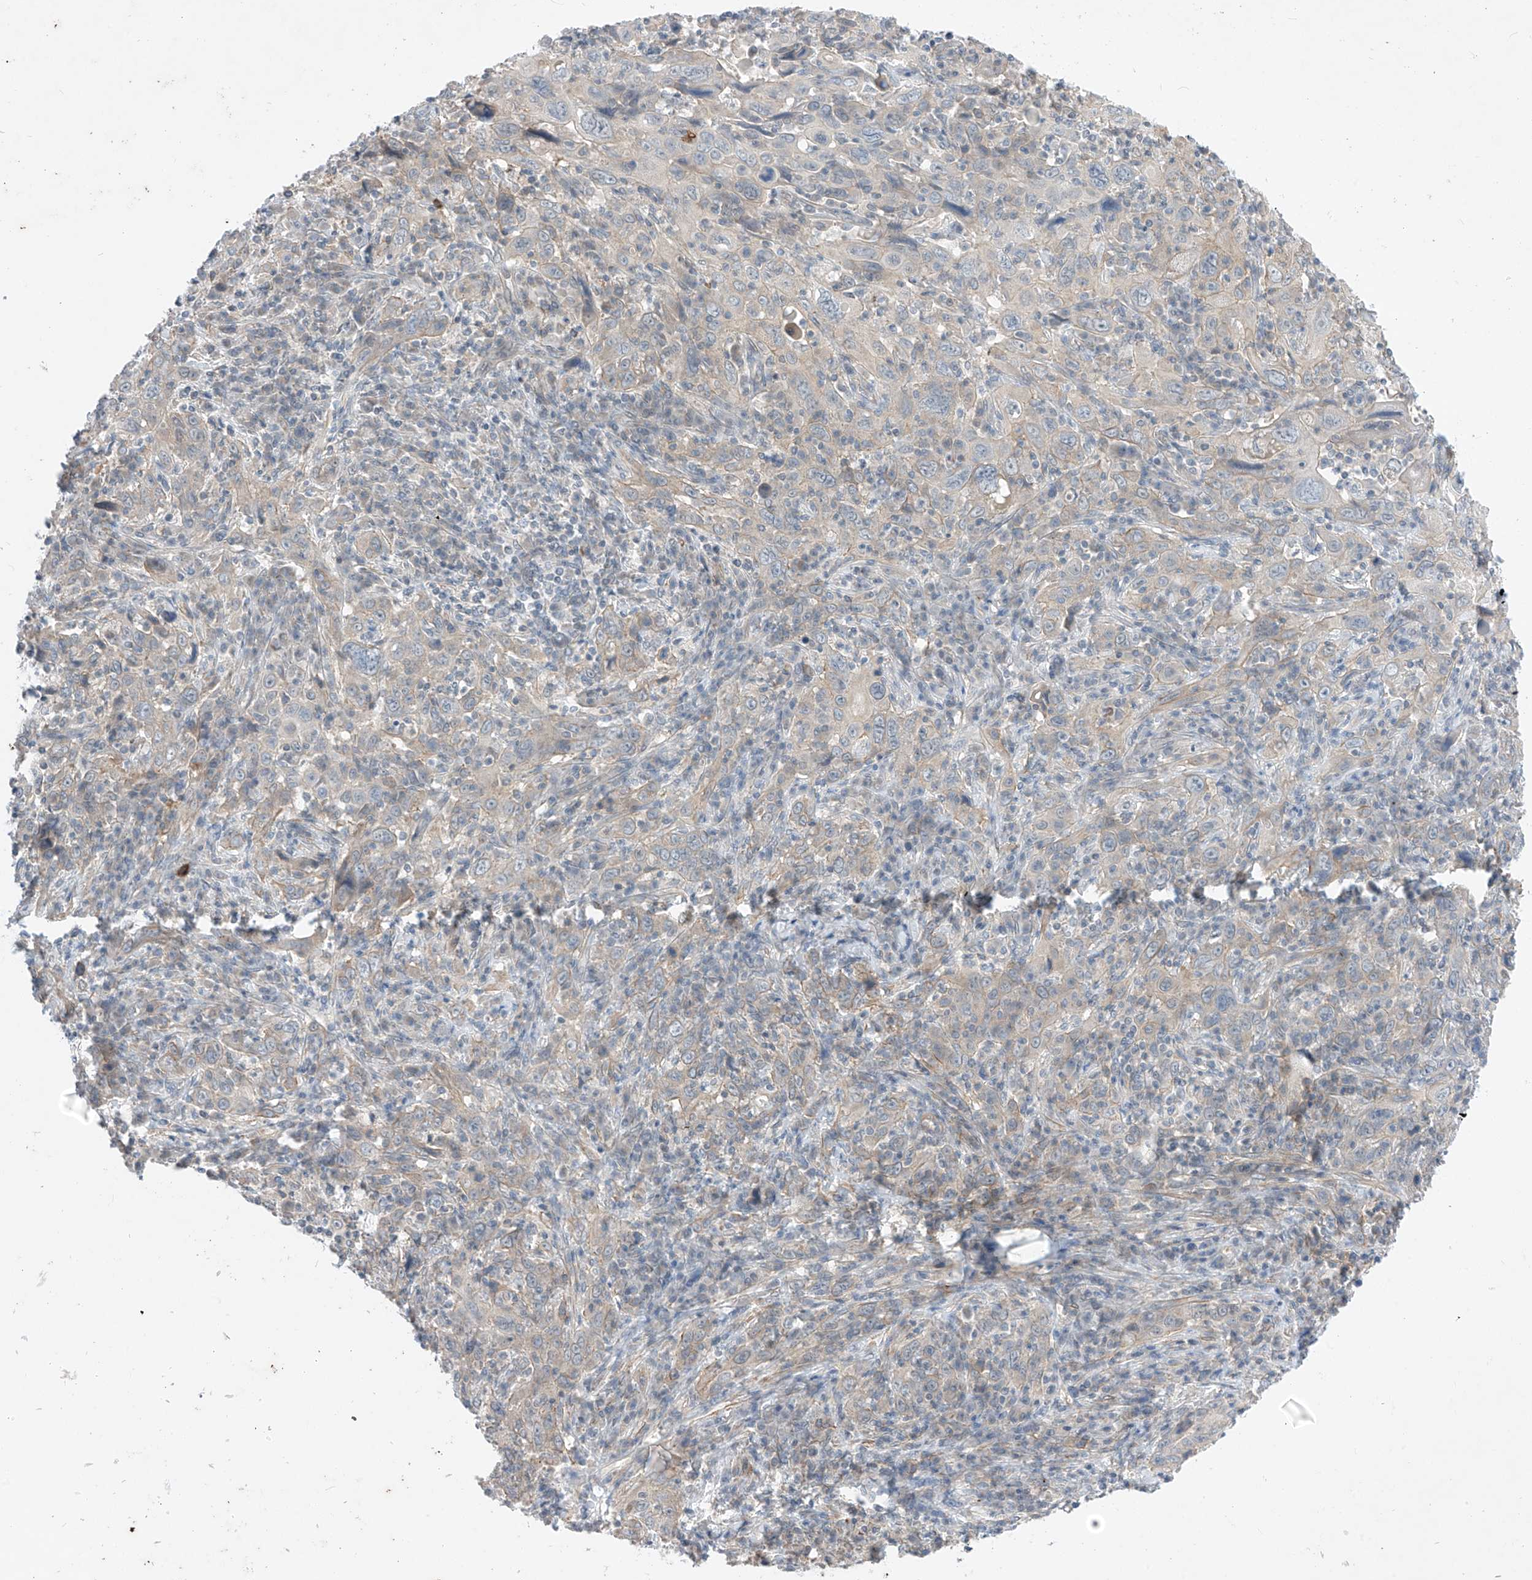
{"staining": {"intensity": "moderate", "quantity": "<25%", "location": "cytoplasmic/membranous"}, "tissue": "cervical cancer", "cell_type": "Tumor cells", "image_type": "cancer", "snomed": [{"axis": "morphology", "description": "Squamous cell carcinoma, NOS"}, {"axis": "topography", "description": "Cervix"}], "caption": "An immunohistochemistry histopathology image of neoplastic tissue is shown. Protein staining in brown labels moderate cytoplasmic/membranous positivity in squamous cell carcinoma (cervical) within tumor cells.", "gene": "ABLIM2", "patient": {"sex": "female", "age": 46}}